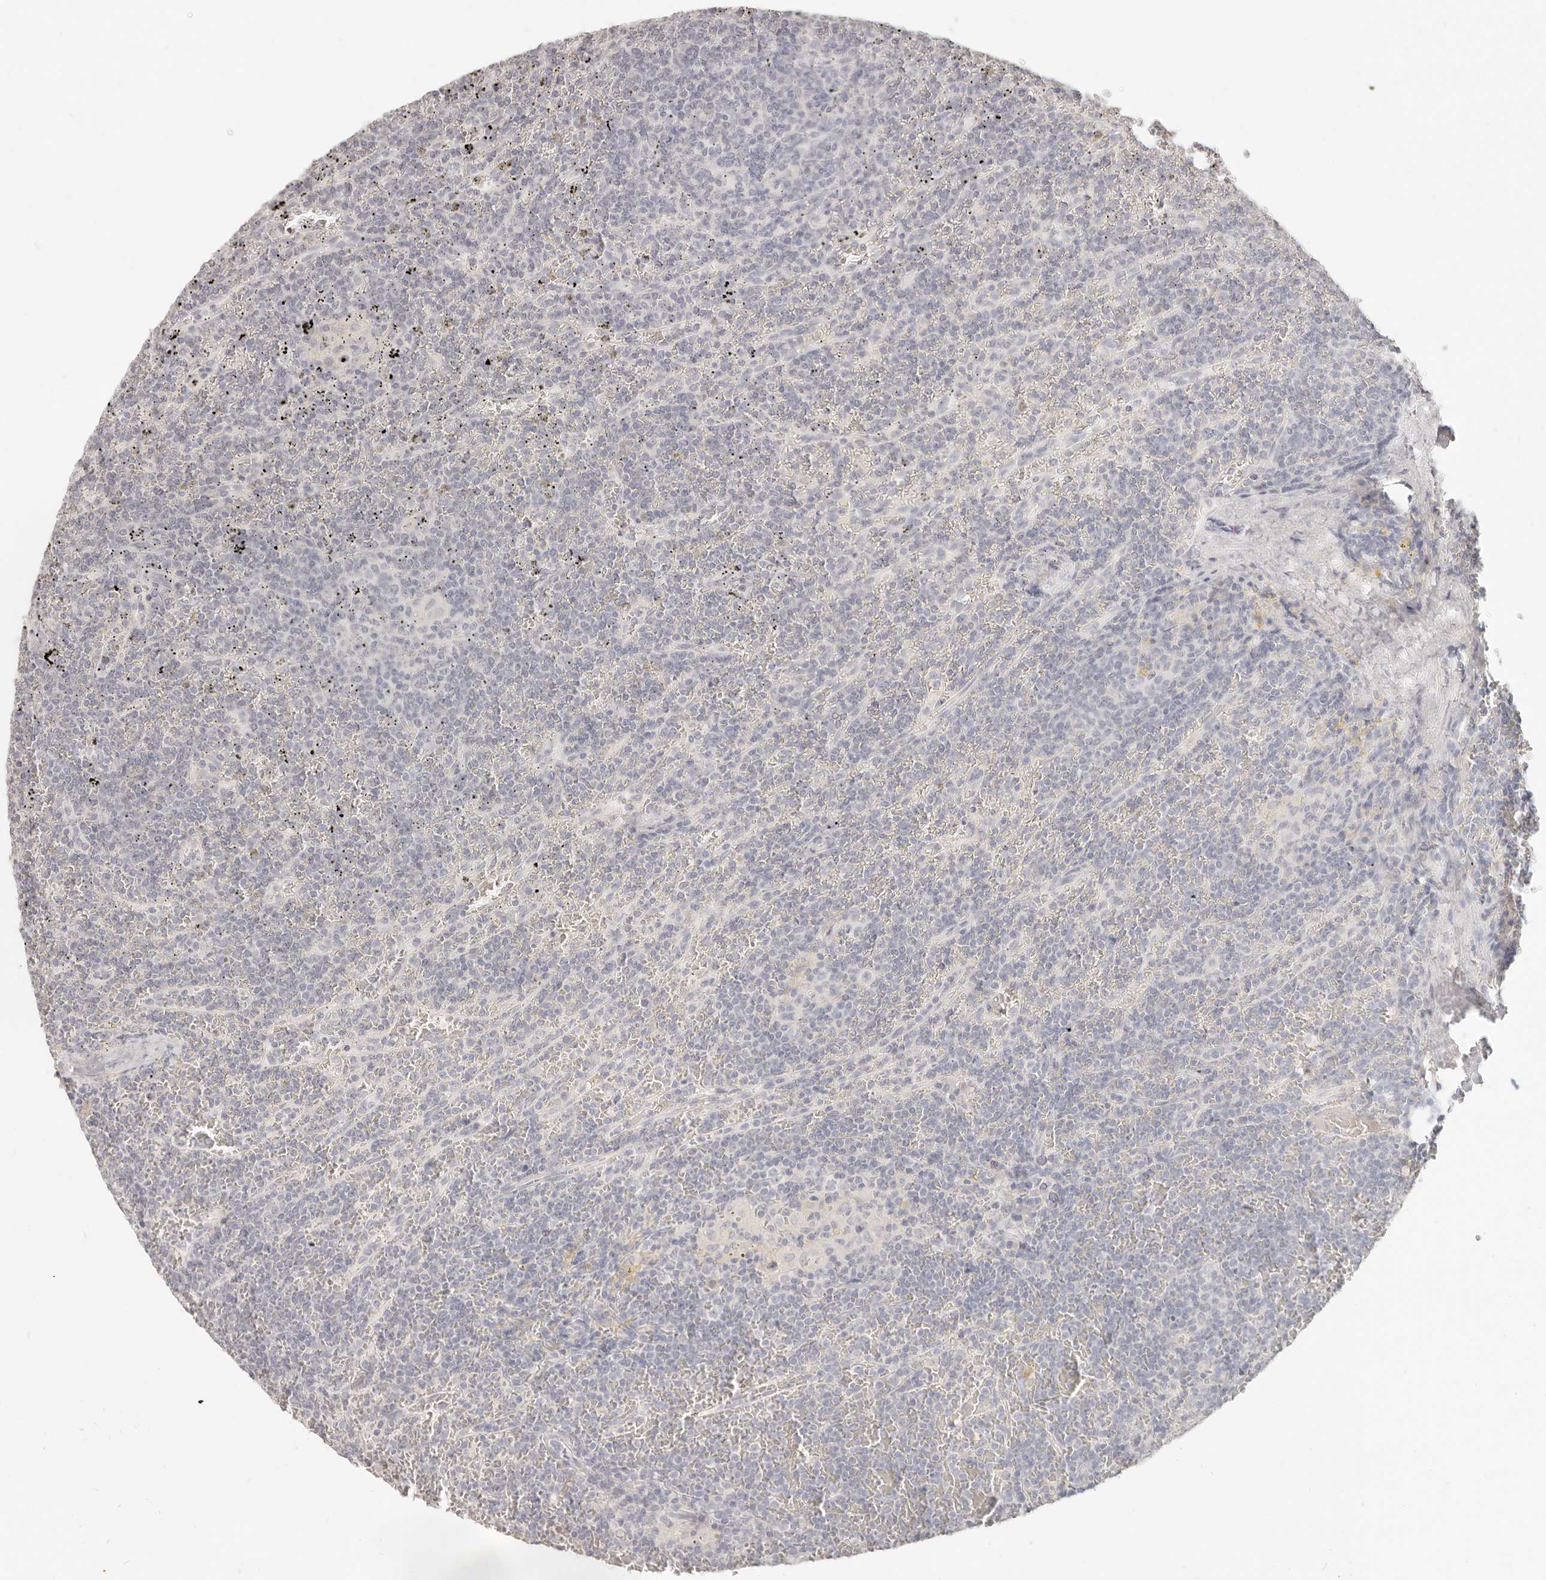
{"staining": {"intensity": "negative", "quantity": "none", "location": "none"}, "tissue": "lymphoma", "cell_type": "Tumor cells", "image_type": "cancer", "snomed": [{"axis": "morphology", "description": "Malignant lymphoma, non-Hodgkin's type, Low grade"}, {"axis": "topography", "description": "Spleen"}], "caption": "The photomicrograph shows no staining of tumor cells in malignant lymphoma, non-Hodgkin's type (low-grade). The staining was performed using DAB (3,3'-diaminobenzidine) to visualize the protein expression in brown, while the nuclei were stained in blue with hematoxylin (Magnification: 20x).", "gene": "EPCAM", "patient": {"sex": "female", "age": 19}}